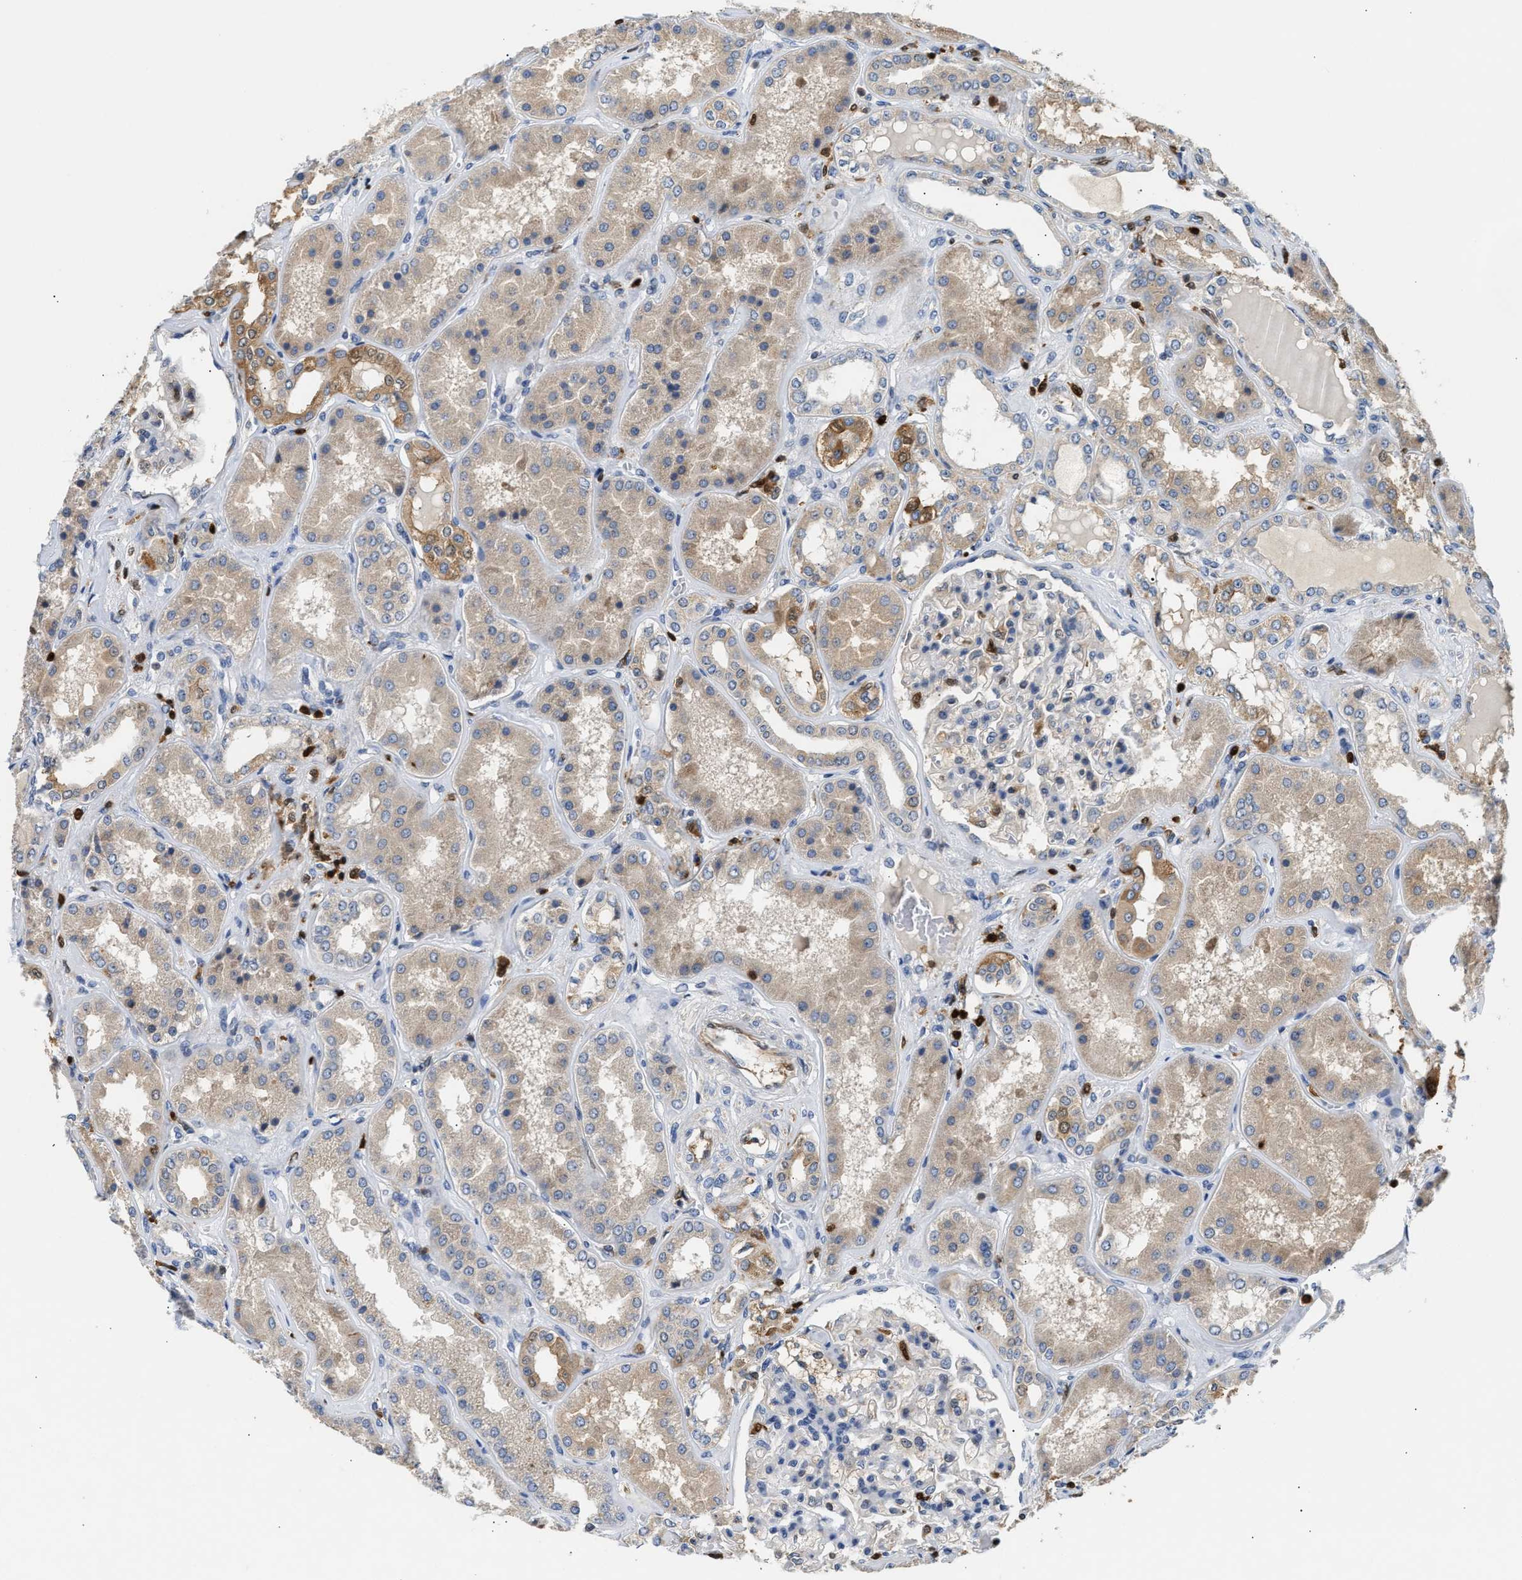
{"staining": {"intensity": "moderate", "quantity": "<25%", "location": "cytoplasmic/membranous"}, "tissue": "kidney", "cell_type": "Cells in glomeruli", "image_type": "normal", "snomed": [{"axis": "morphology", "description": "Normal tissue, NOS"}, {"axis": "topography", "description": "Kidney"}], "caption": "The histopathology image reveals immunohistochemical staining of benign kidney. There is moderate cytoplasmic/membranous positivity is seen in about <25% of cells in glomeruli. (DAB (3,3'-diaminobenzidine) IHC, brown staining for protein, blue staining for nuclei).", "gene": "SLIT2", "patient": {"sex": "female", "age": 56}}